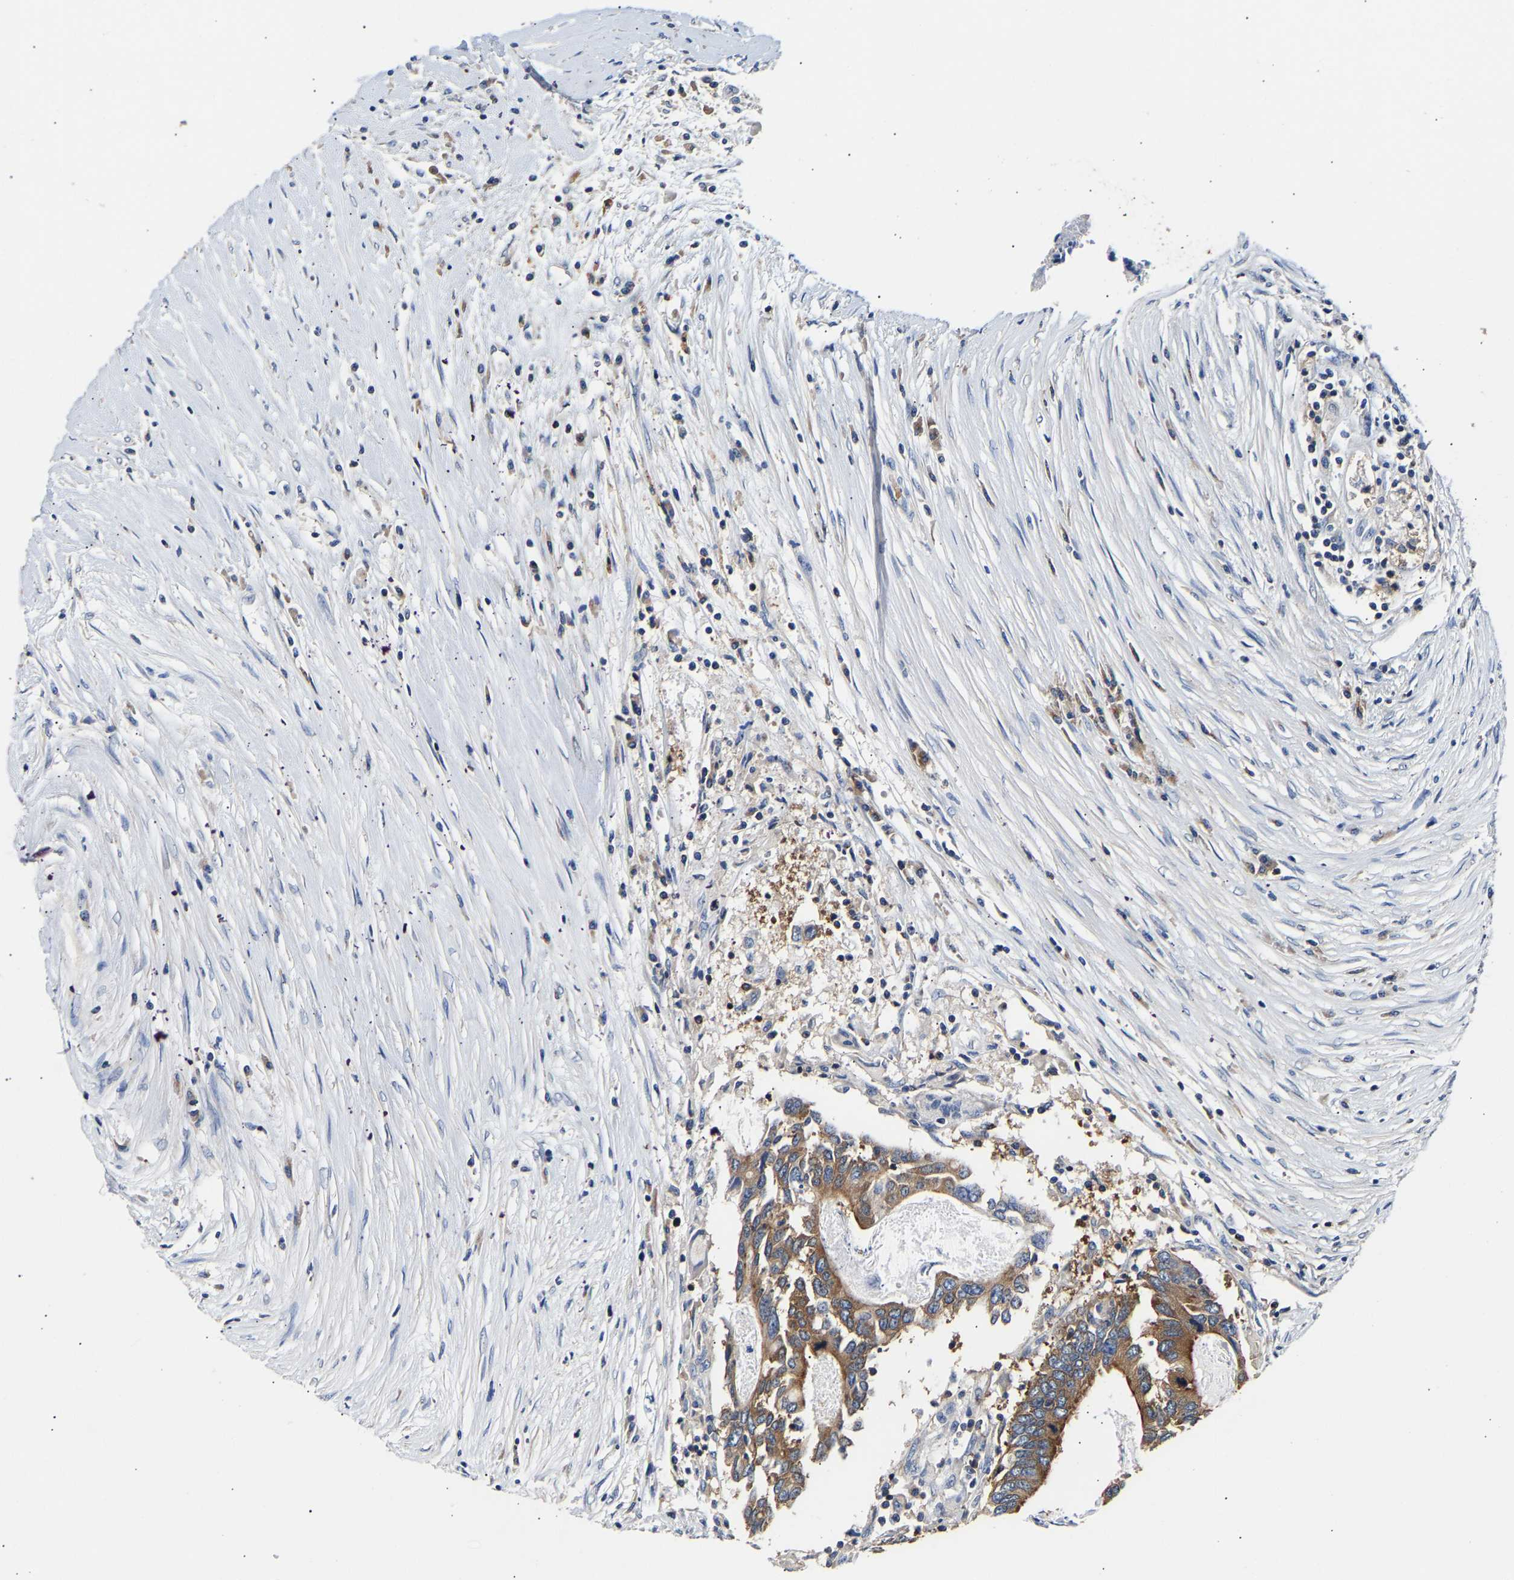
{"staining": {"intensity": "moderate", "quantity": ">75%", "location": "cytoplasmic/membranous"}, "tissue": "colorectal cancer", "cell_type": "Tumor cells", "image_type": "cancer", "snomed": [{"axis": "morphology", "description": "Adenocarcinoma, NOS"}, {"axis": "topography", "description": "Rectum"}], "caption": "High-power microscopy captured an IHC image of colorectal cancer, revealing moderate cytoplasmic/membranous expression in approximately >75% of tumor cells.", "gene": "LRBA", "patient": {"sex": "male", "age": 63}}